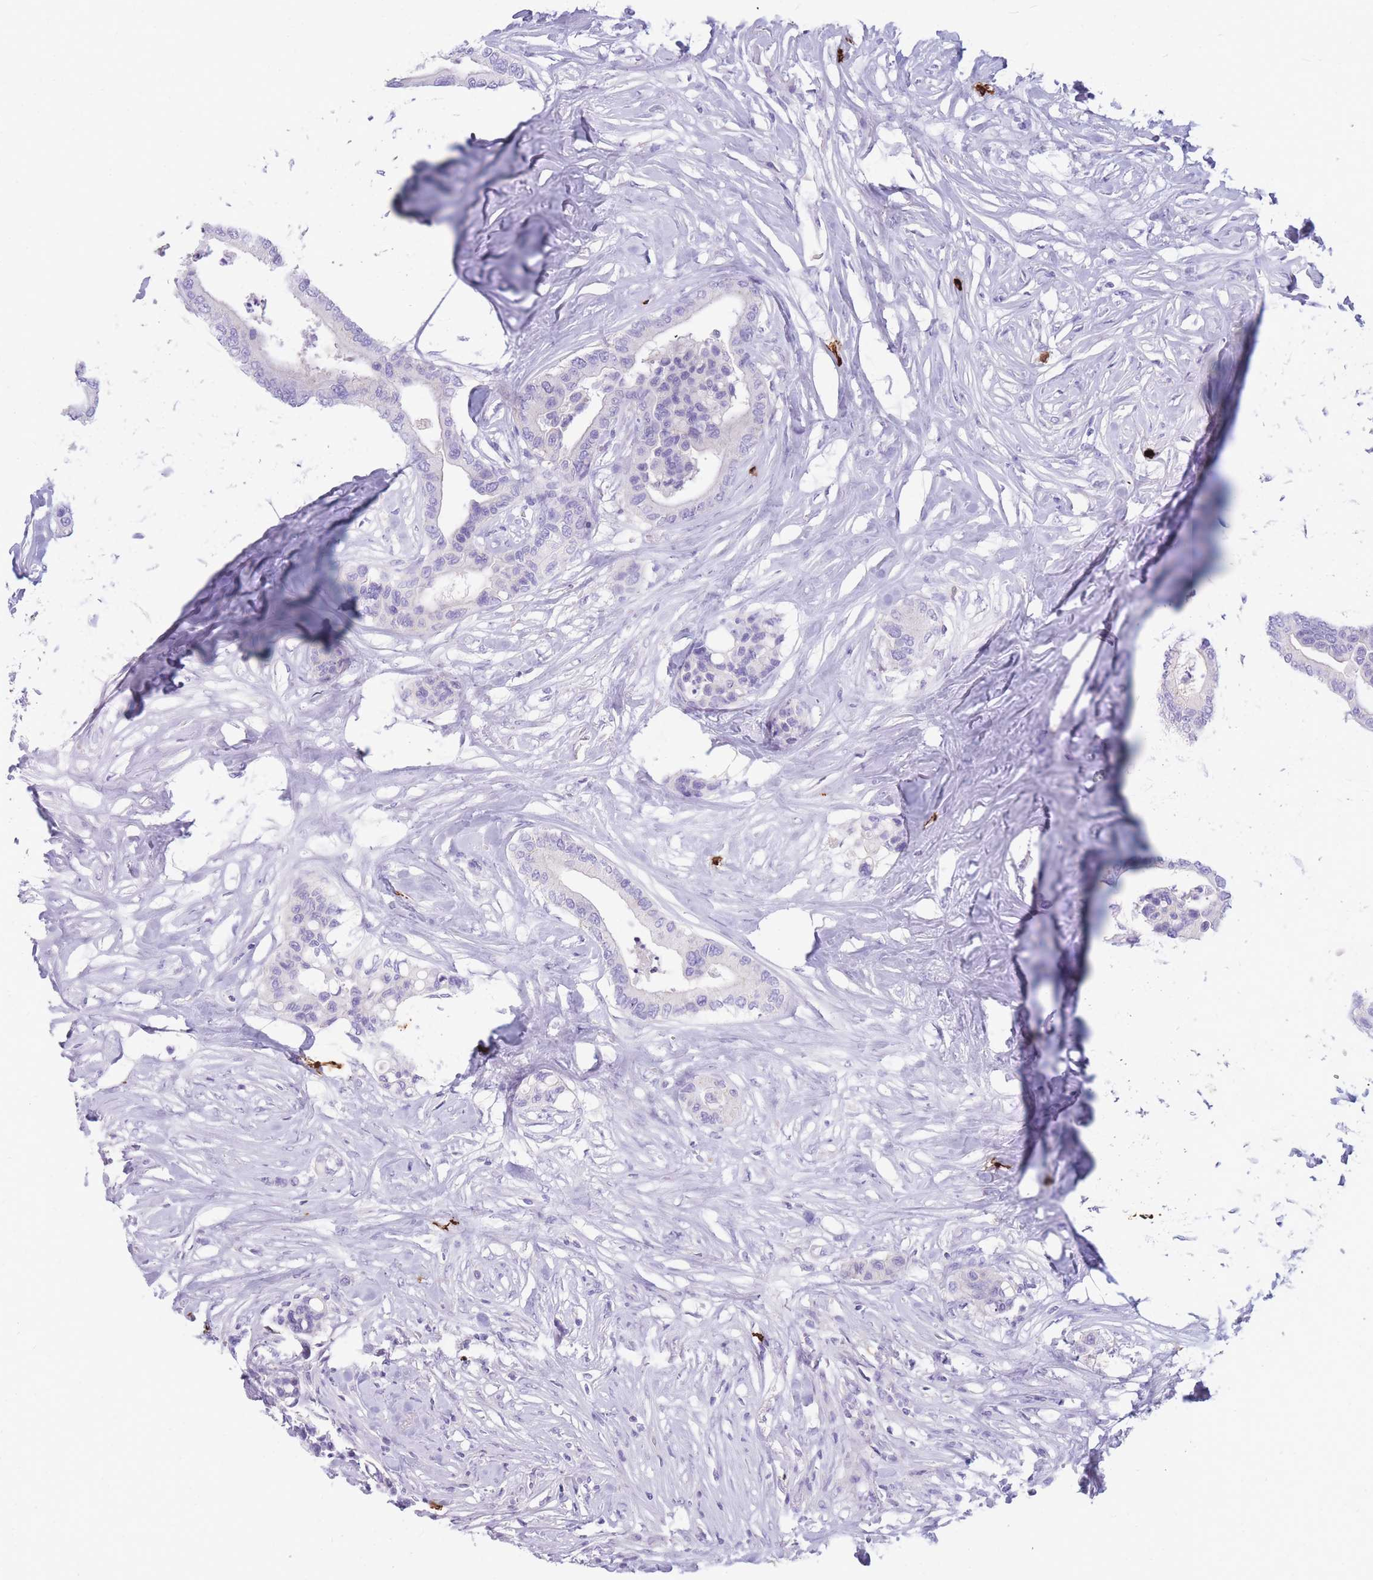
{"staining": {"intensity": "negative", "quantity": "none", "location": "none"}, "tissue": "colorectal cancer", "cell_type": "Tumor cells", "image_type": "cancer", "snomed": [{"axis": "morphology", "description": "Normal tissue, NOS"}, {"axis": "morphology", "description": "Adenocarcinoma, NOS"}, {"axis": "topography", "description": "Colon"}], "caption": "Micrograph shows no significant protein staining in tumor cells of adenocarcinoma (colorectal).", "gene": "TPSAB1", "patient": {"sex": "male", "age": 82}}